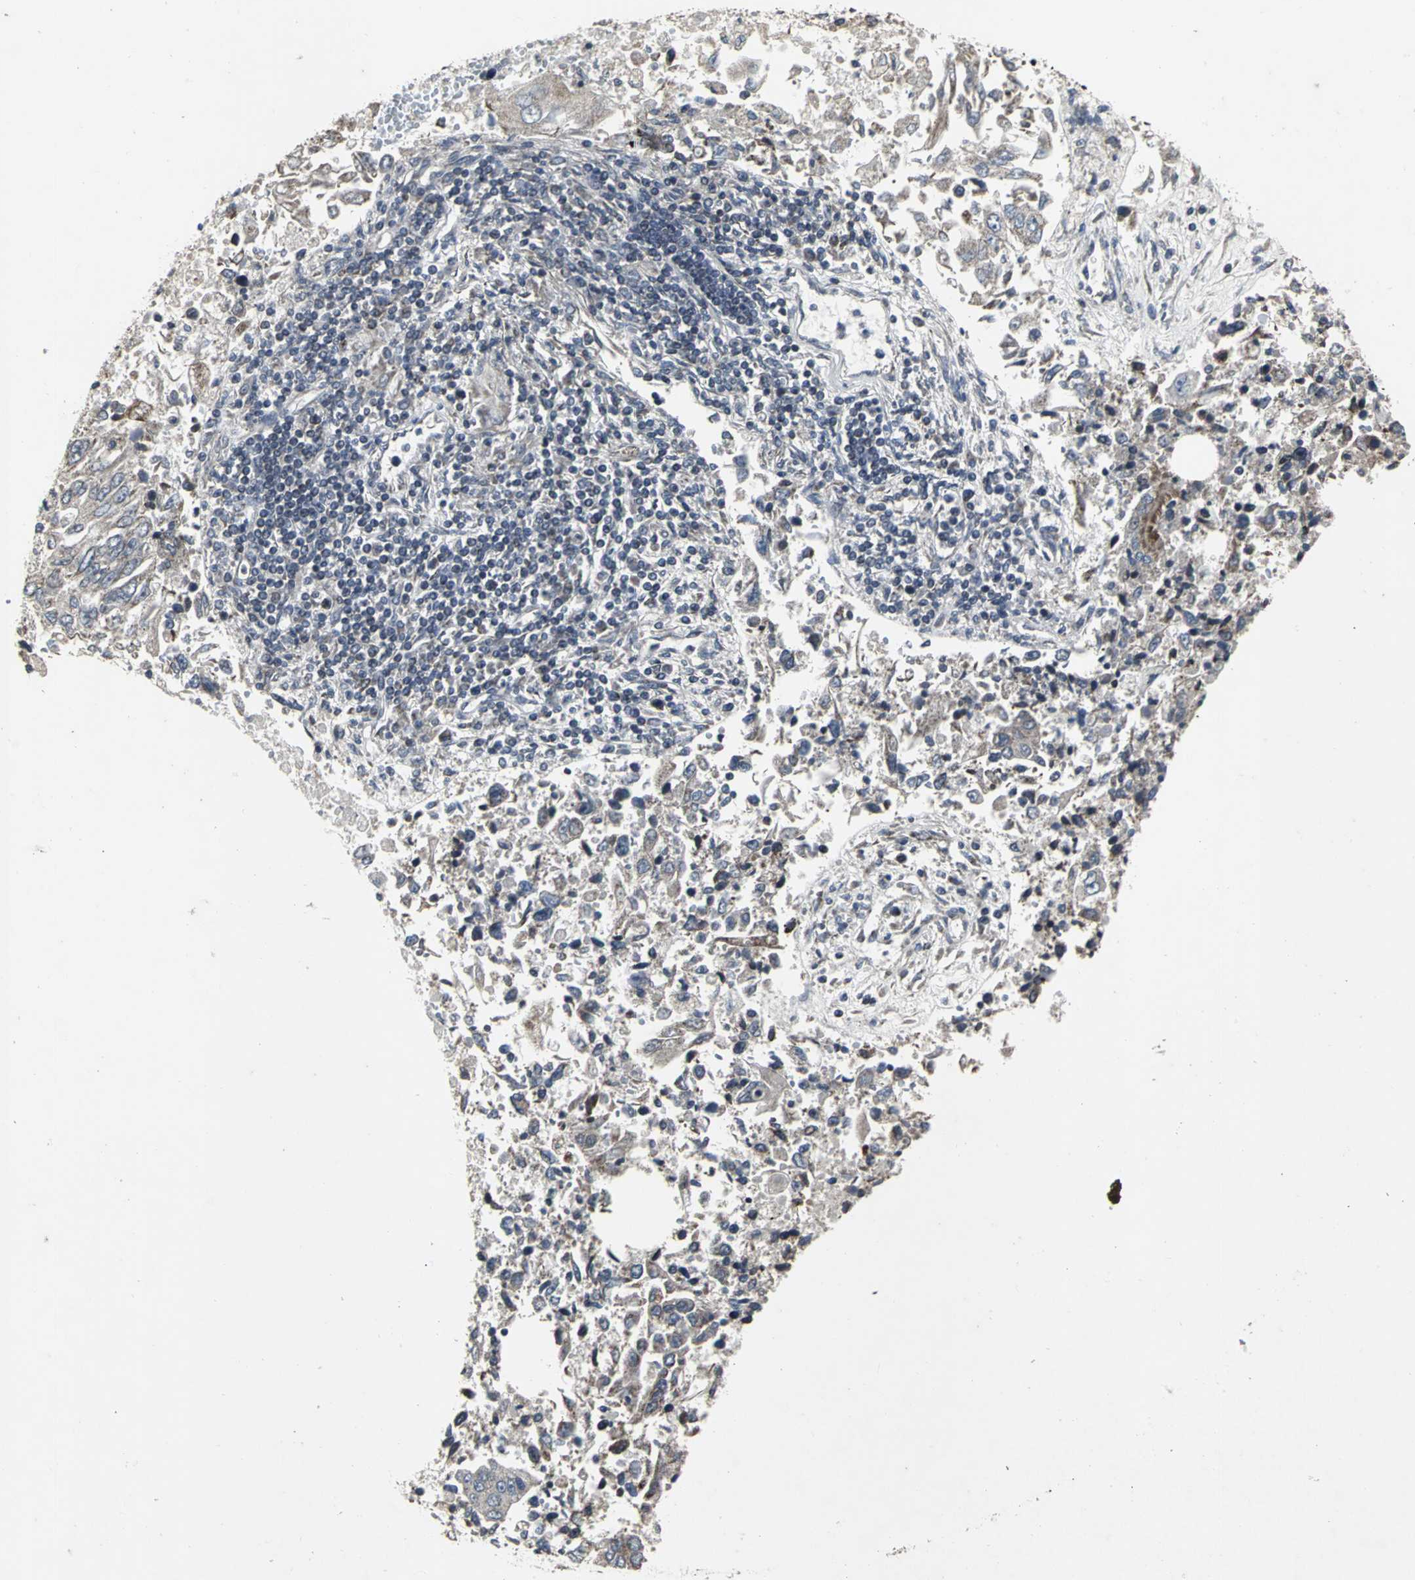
{"staining": {"intensity": "negative", "quantity": "none", "location": "none"}, "tissue": "lung cancer", "cell_type": "Tumor cells", "image_type": "cancer", "snomed": [{"axis": "morphology", "description": "Adenocarcinoma, NOS"}, {"axis": "topography", "description": "Lung"}], "caption": "A micrograph of human lung adenocarcinoma is negative for staining in tumor cells.", "gene": "SRF", "patient": {"sex": "male", "age": 84}}